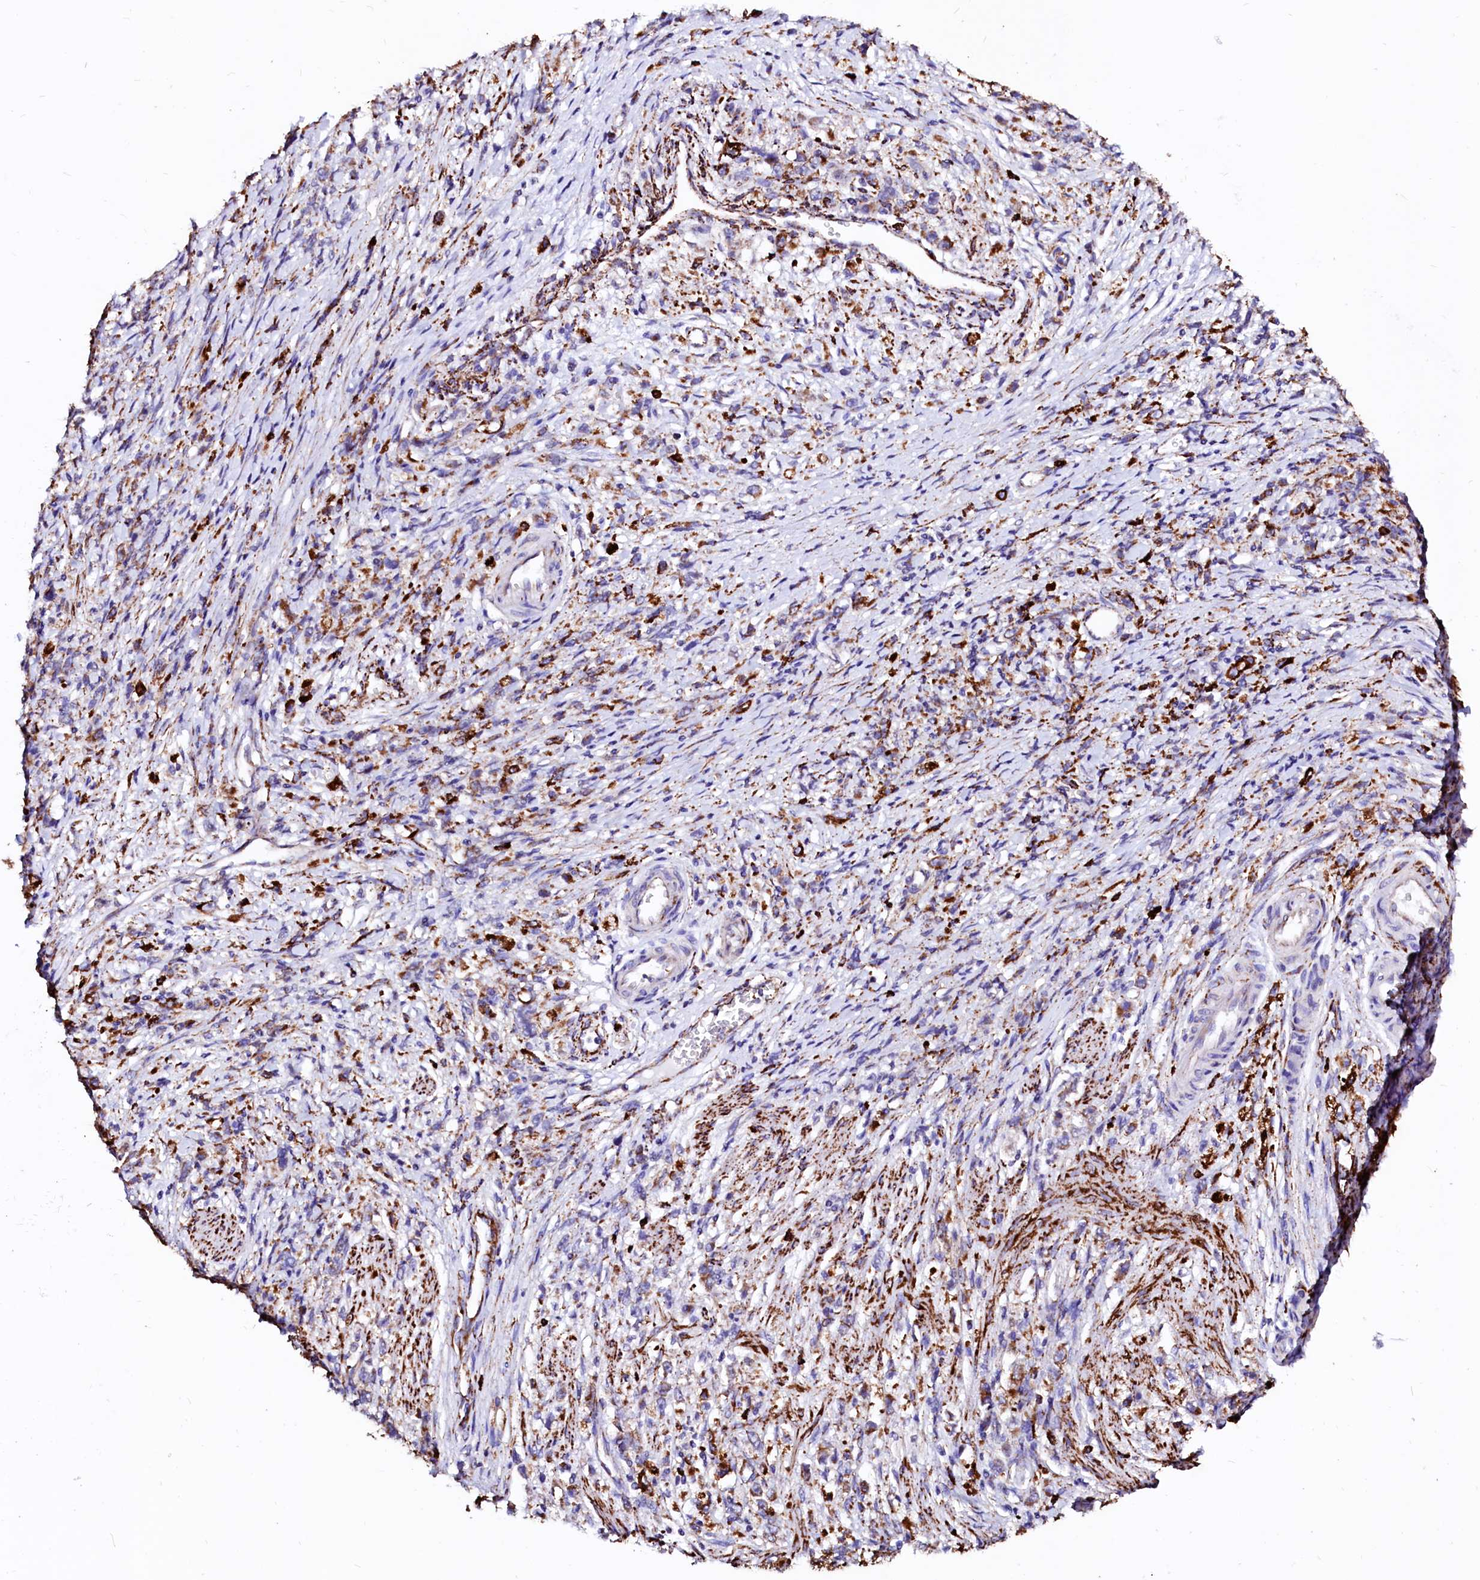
{"staining": {"intensity": "moderate", "quantity": ">75%", "location": "cytoplasmic/membranous"}, "tissue": "stomach cancer", "cell_type": "Tumor cells", "image_type": "cancer", "snomed": [{"axis": "morphology", "description": "Adenocarcinoma, NOS"}, {"axis": "topography", "description": "Stomach"}], "caption": "This is a histology image of immunohistochemistry staining of stomach cancer (adenocarcinoma), which shows moderate positivity in the cytoplasmic/membranous of tumor cells.", "gene": "MAOB", "patient": {"sex": "female", "age": 59}}